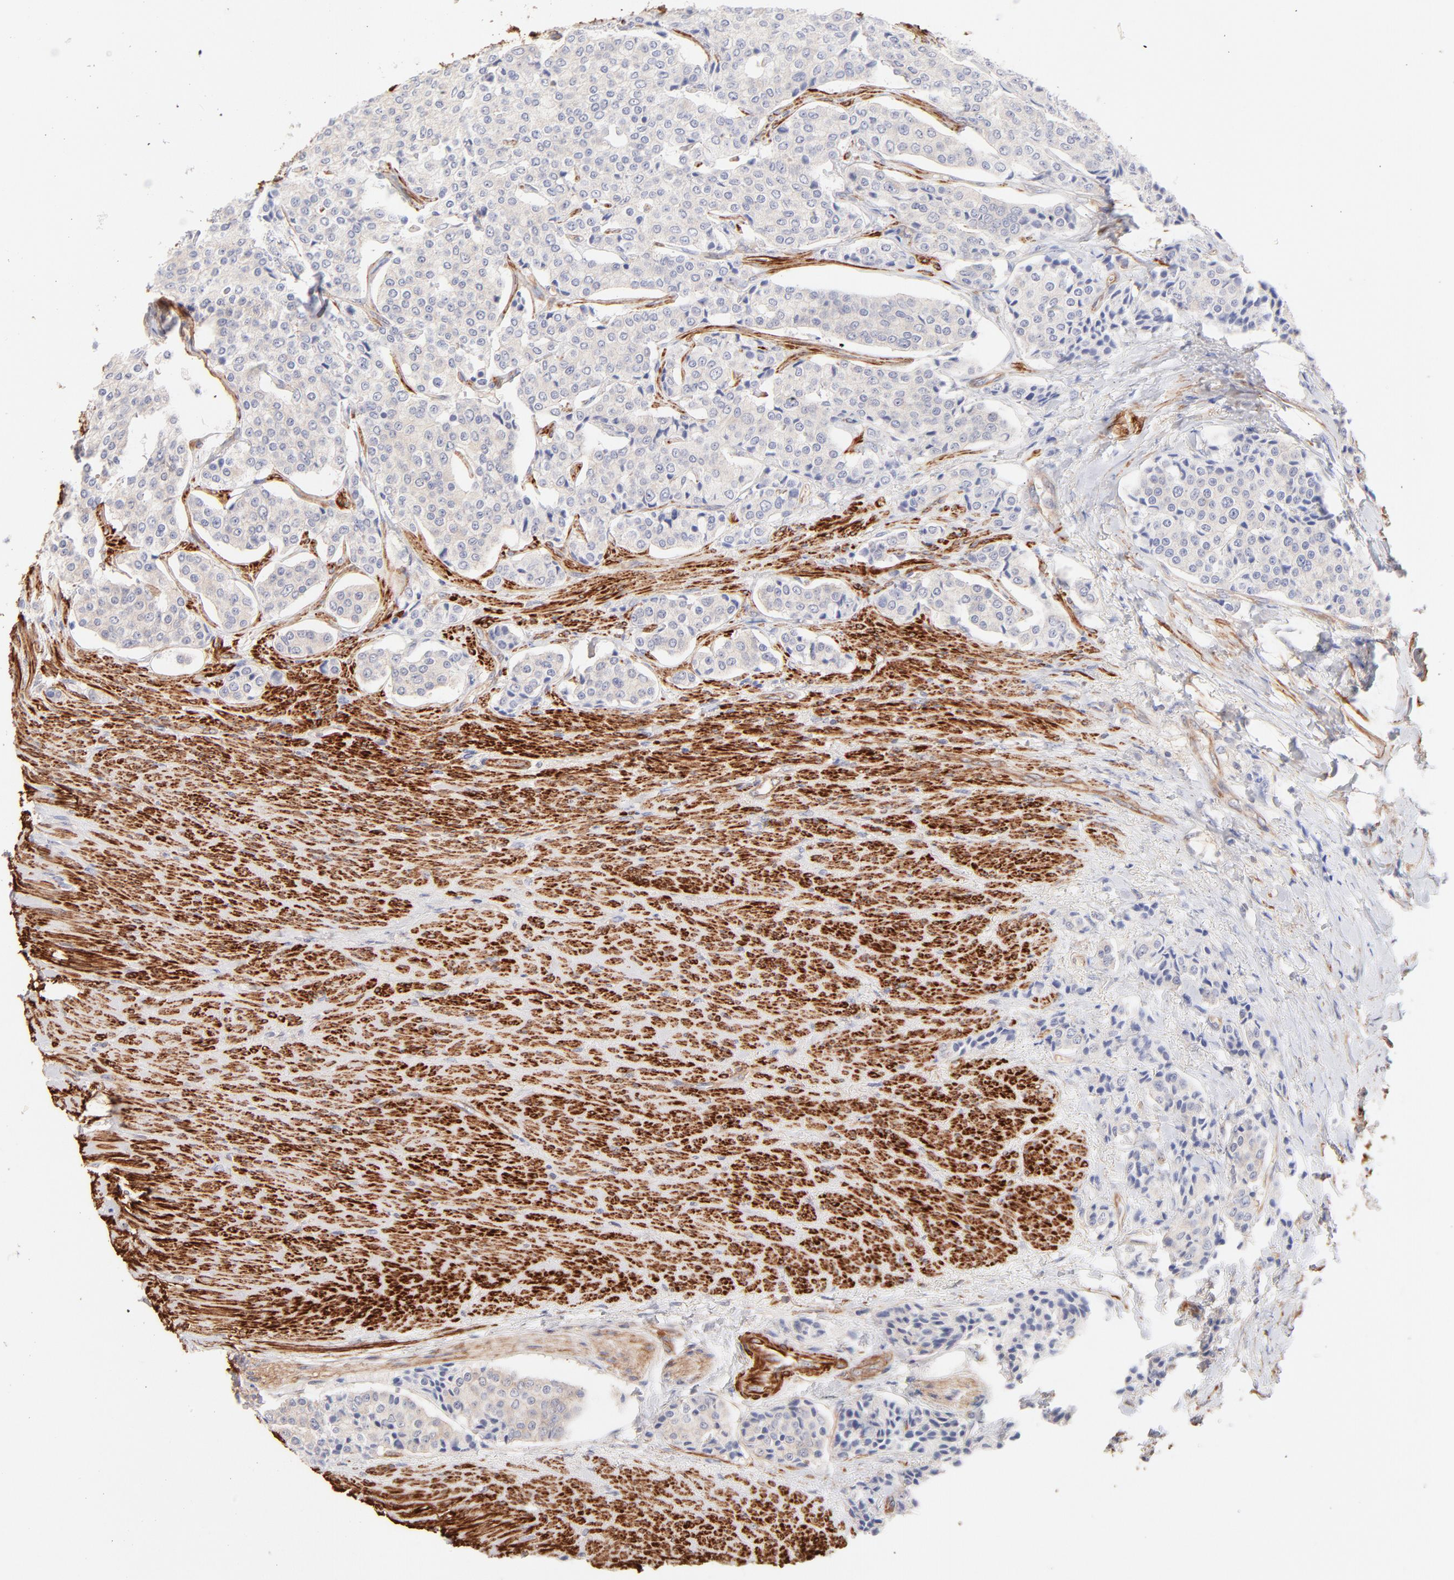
{"staining": {"intensity": "negative", "quantity": "none", "location": "none"}, "tissue": "carcinoid", "cell_type": "Tumor cells", "image_type": "cancer", "snomed": [{"axis": "morphology", "description": "Carcinoid, malignant, NOS"}, {"axis": "topography", "description": "Colon"}], "caption": "Protein analysis of carcinoid (malignant) shows no significant positivity in tumor cells.", "gene": "LDLRAP1", "patient": {"sex": "female", "age": 61}}